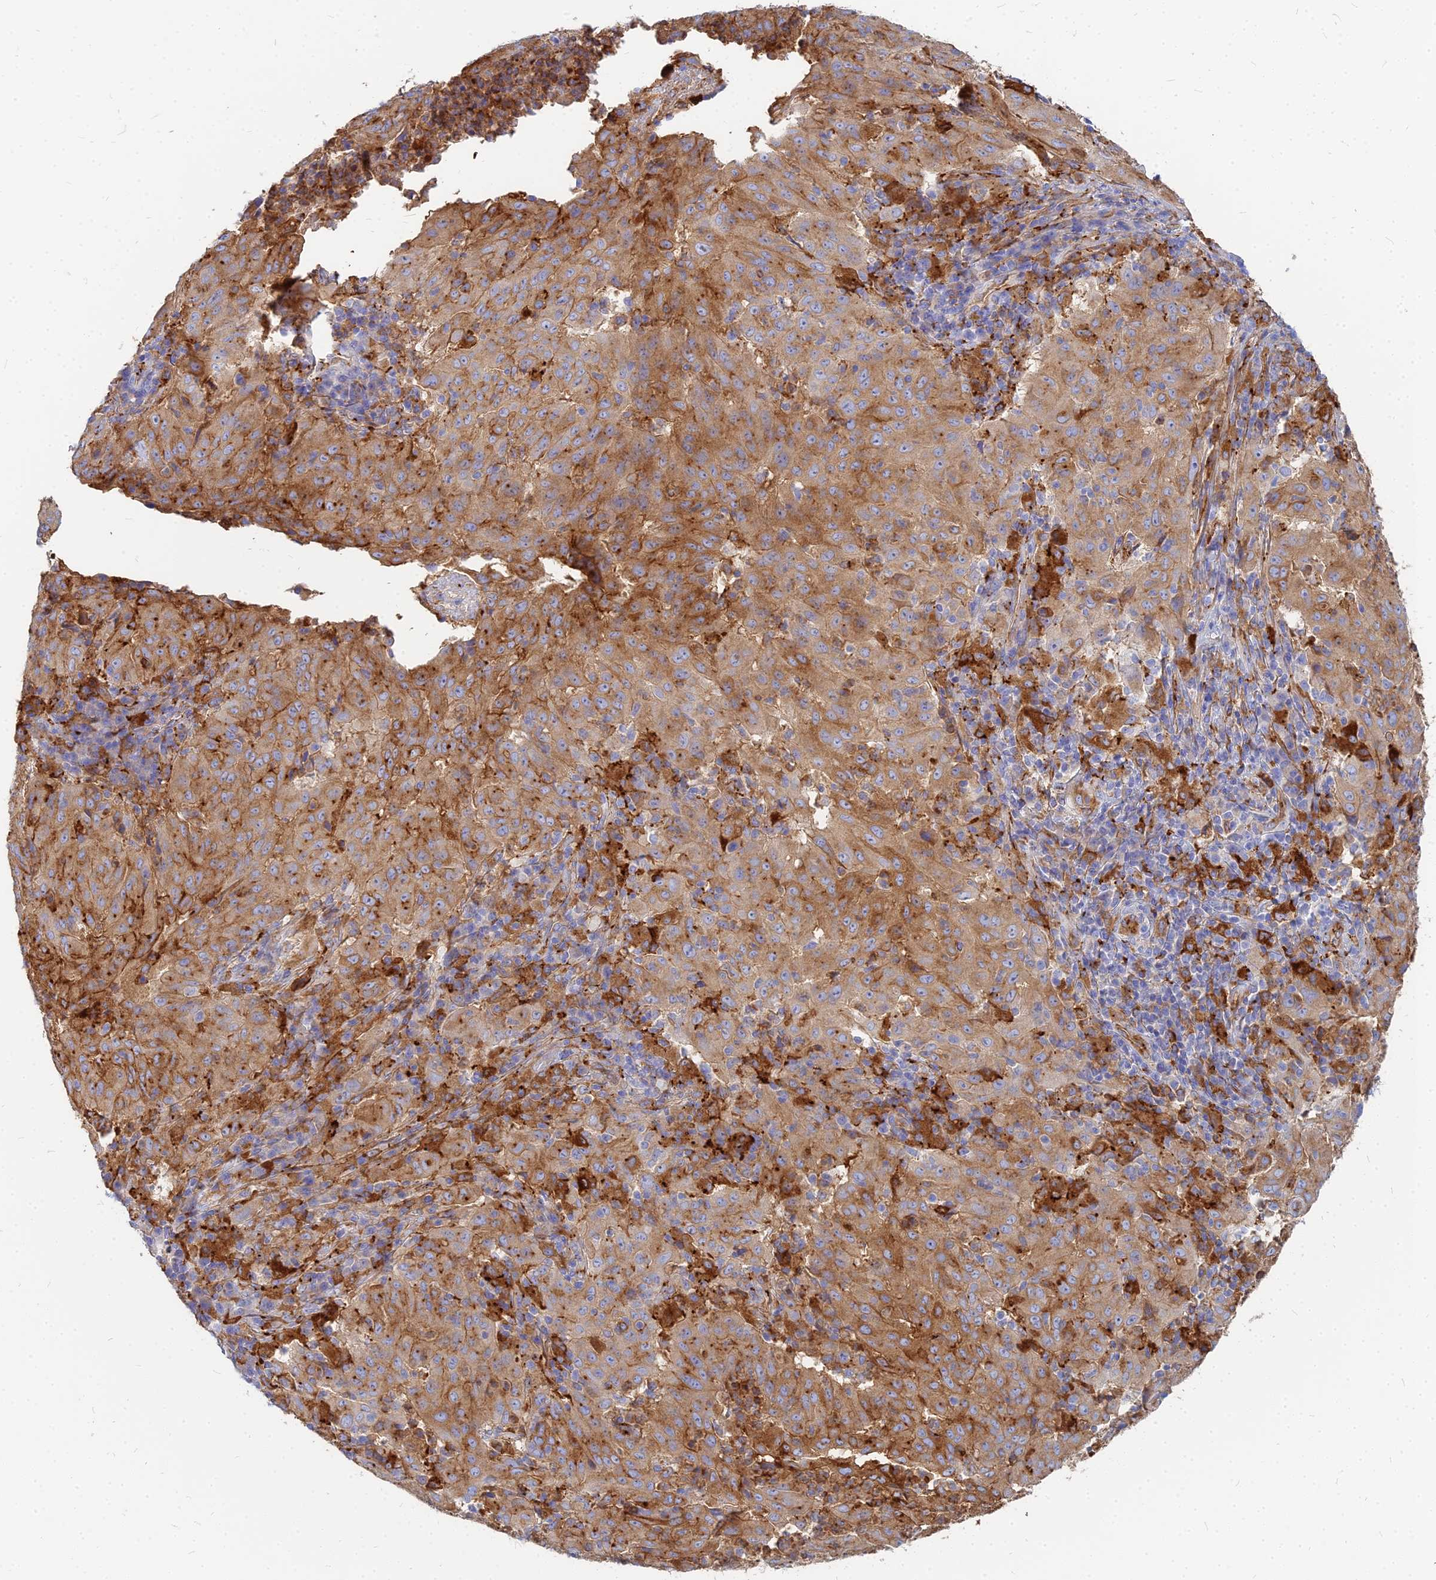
{"staining": {"intensity": "moderate", "quantity": ">75%", "location": "cytoplasmic/membranous"}, "tissue": "pancreatic cancer", "cell_type": "Tumor cells", "image_type": "cancer", "snomed": [{"axis": "morphology", "description": "Adenocarcinoma, NOS"}, {"axis": "topography", "description": "Pancreas"}], "caption": "This micrograph exhibits pancreatic cancer (adenocarcinoma) stained with IHC to label a protein in brown. The cytoplasmic/membranous of tumor cells show moderate positivity for the protein. Nuclei are counter-stained blue.", "gene": "VAT1", "patient": {"sex": "male", "age": 63}}